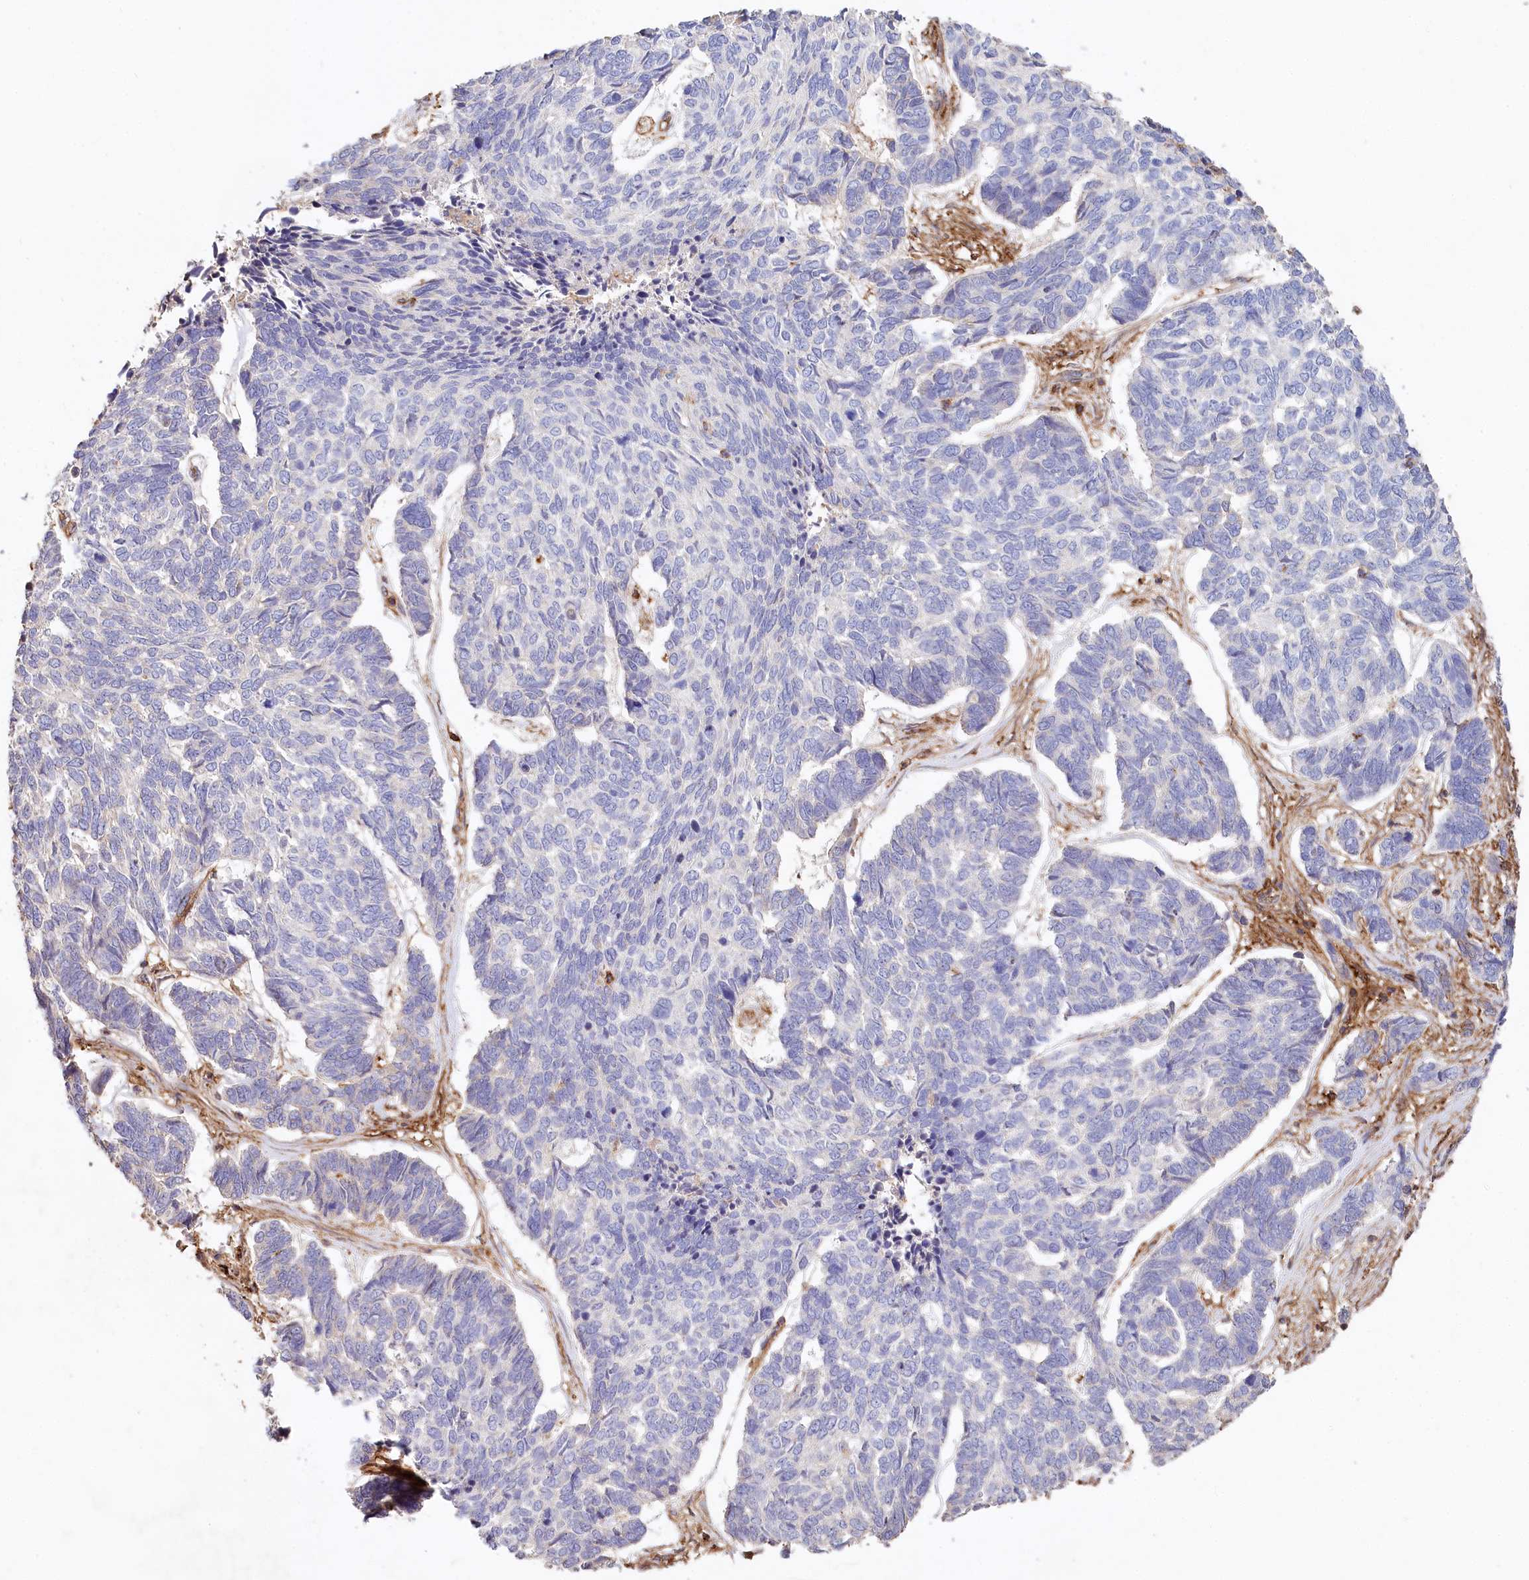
{"staining": {"intensity": "negative", "quantity": "none", "location": "none"}, "tissue": "skin cancer", "cell_type": "Tumor cells", "image_type": "cancer", "snomed": [{"axis": "morphology", "description": "Basal cell carcinoma"}, {"axis": "topography", "description": "Skin"}], "caption": "The immunohistochemistry (IHC) image has no significant positivity in tumor cells of skin cancer (basal cell carcinoma) tissue.", "gene": "RBP5", "patient": {"sex": "female", "age": 65}}